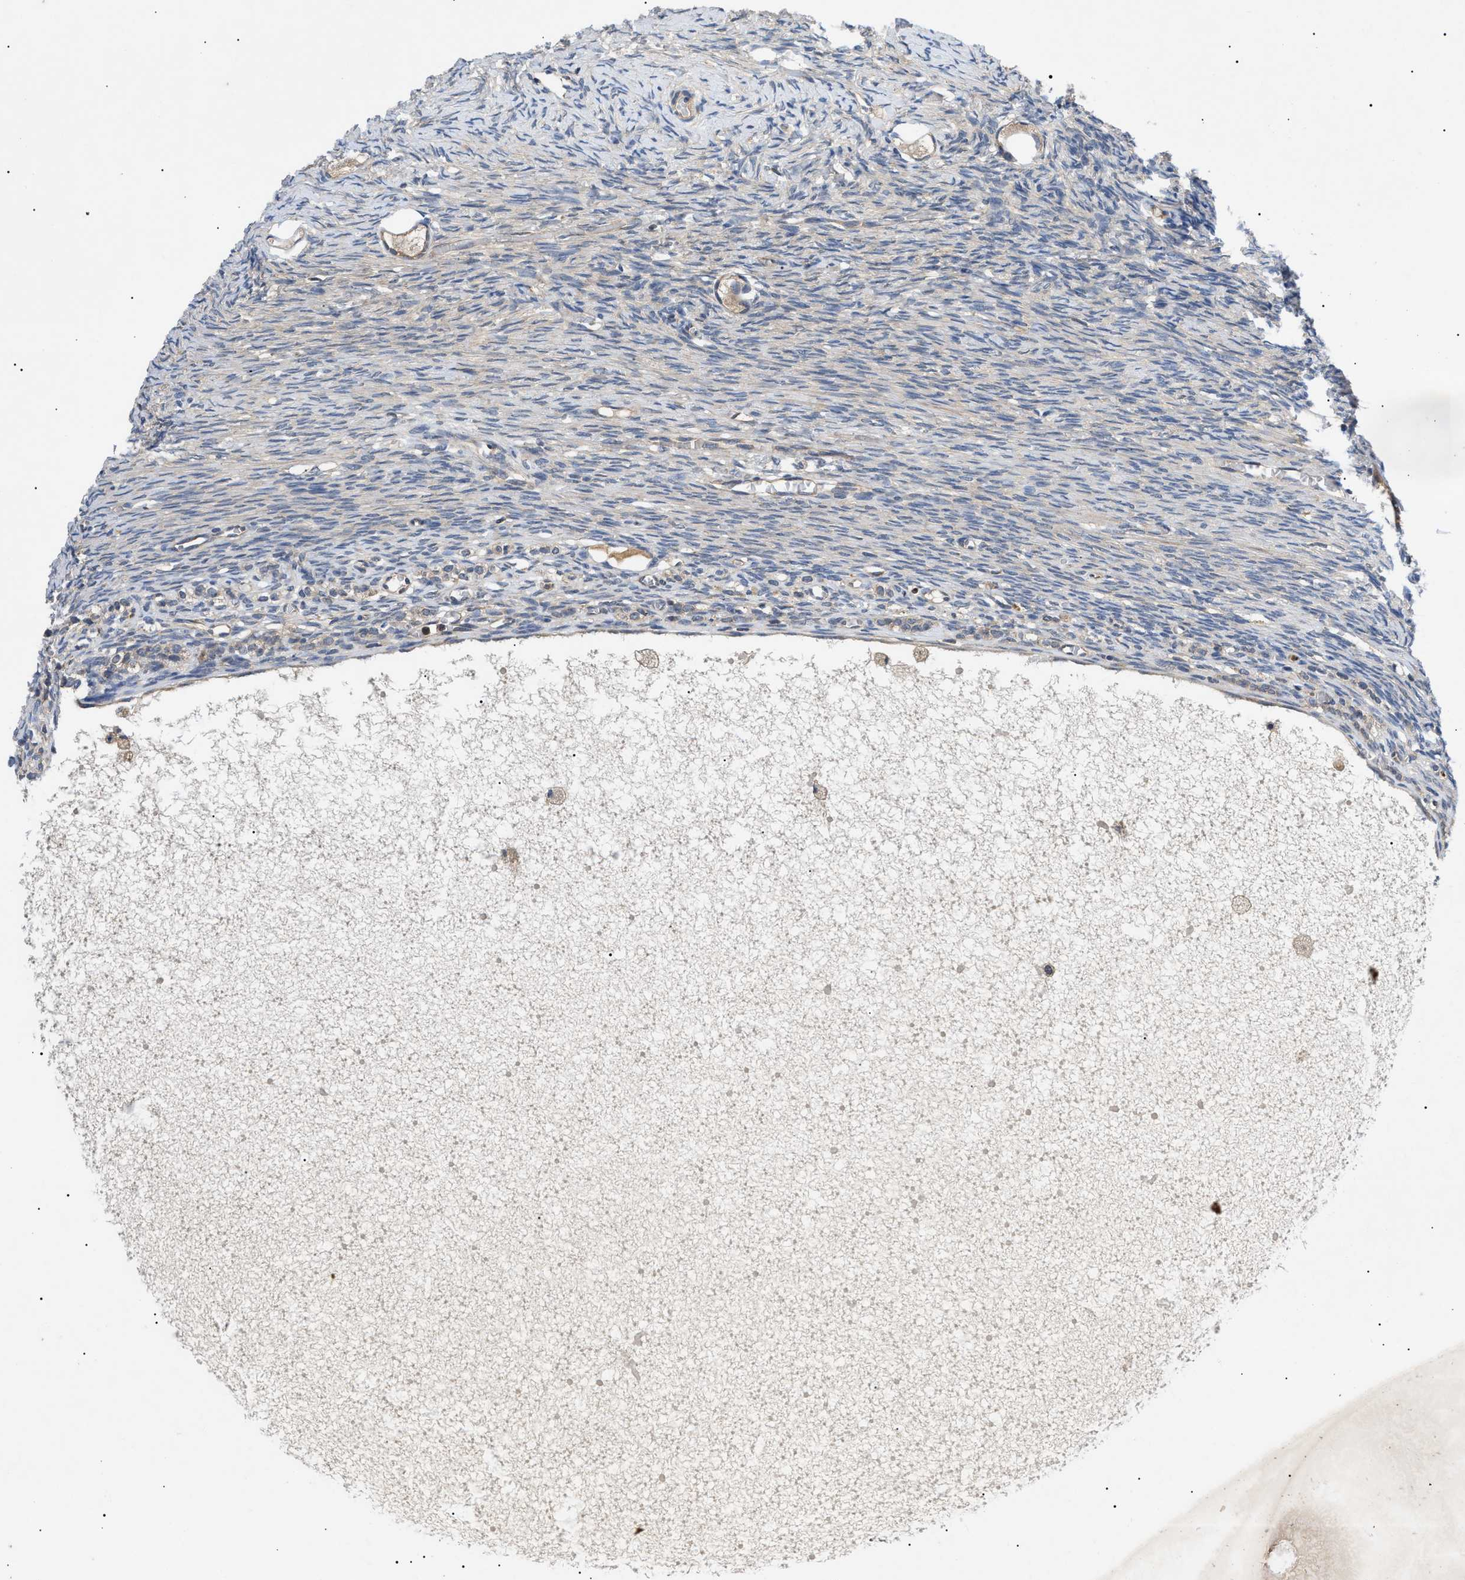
{"staining": {"intensity": "moderate", "quantity": ">75%", "location": "cytoplasmic/membranous"}, "tissue": "ovary", "cell_type": "Follicle cells", "image_type": "normal", "snomed": [{"axis": "morphology", "description": "Normal tissue, NOS"}, {"axis": "topography", "description": "Ovary"}], "caption": "Immunohistochemical staining of normal human ovary demonstrates >75% levels of moderate cytoplasmic/membranous protein staining in about >75% of follicle cells.", "gene": "RIPK1", "patient": {"sex": "female", "age": 27}}